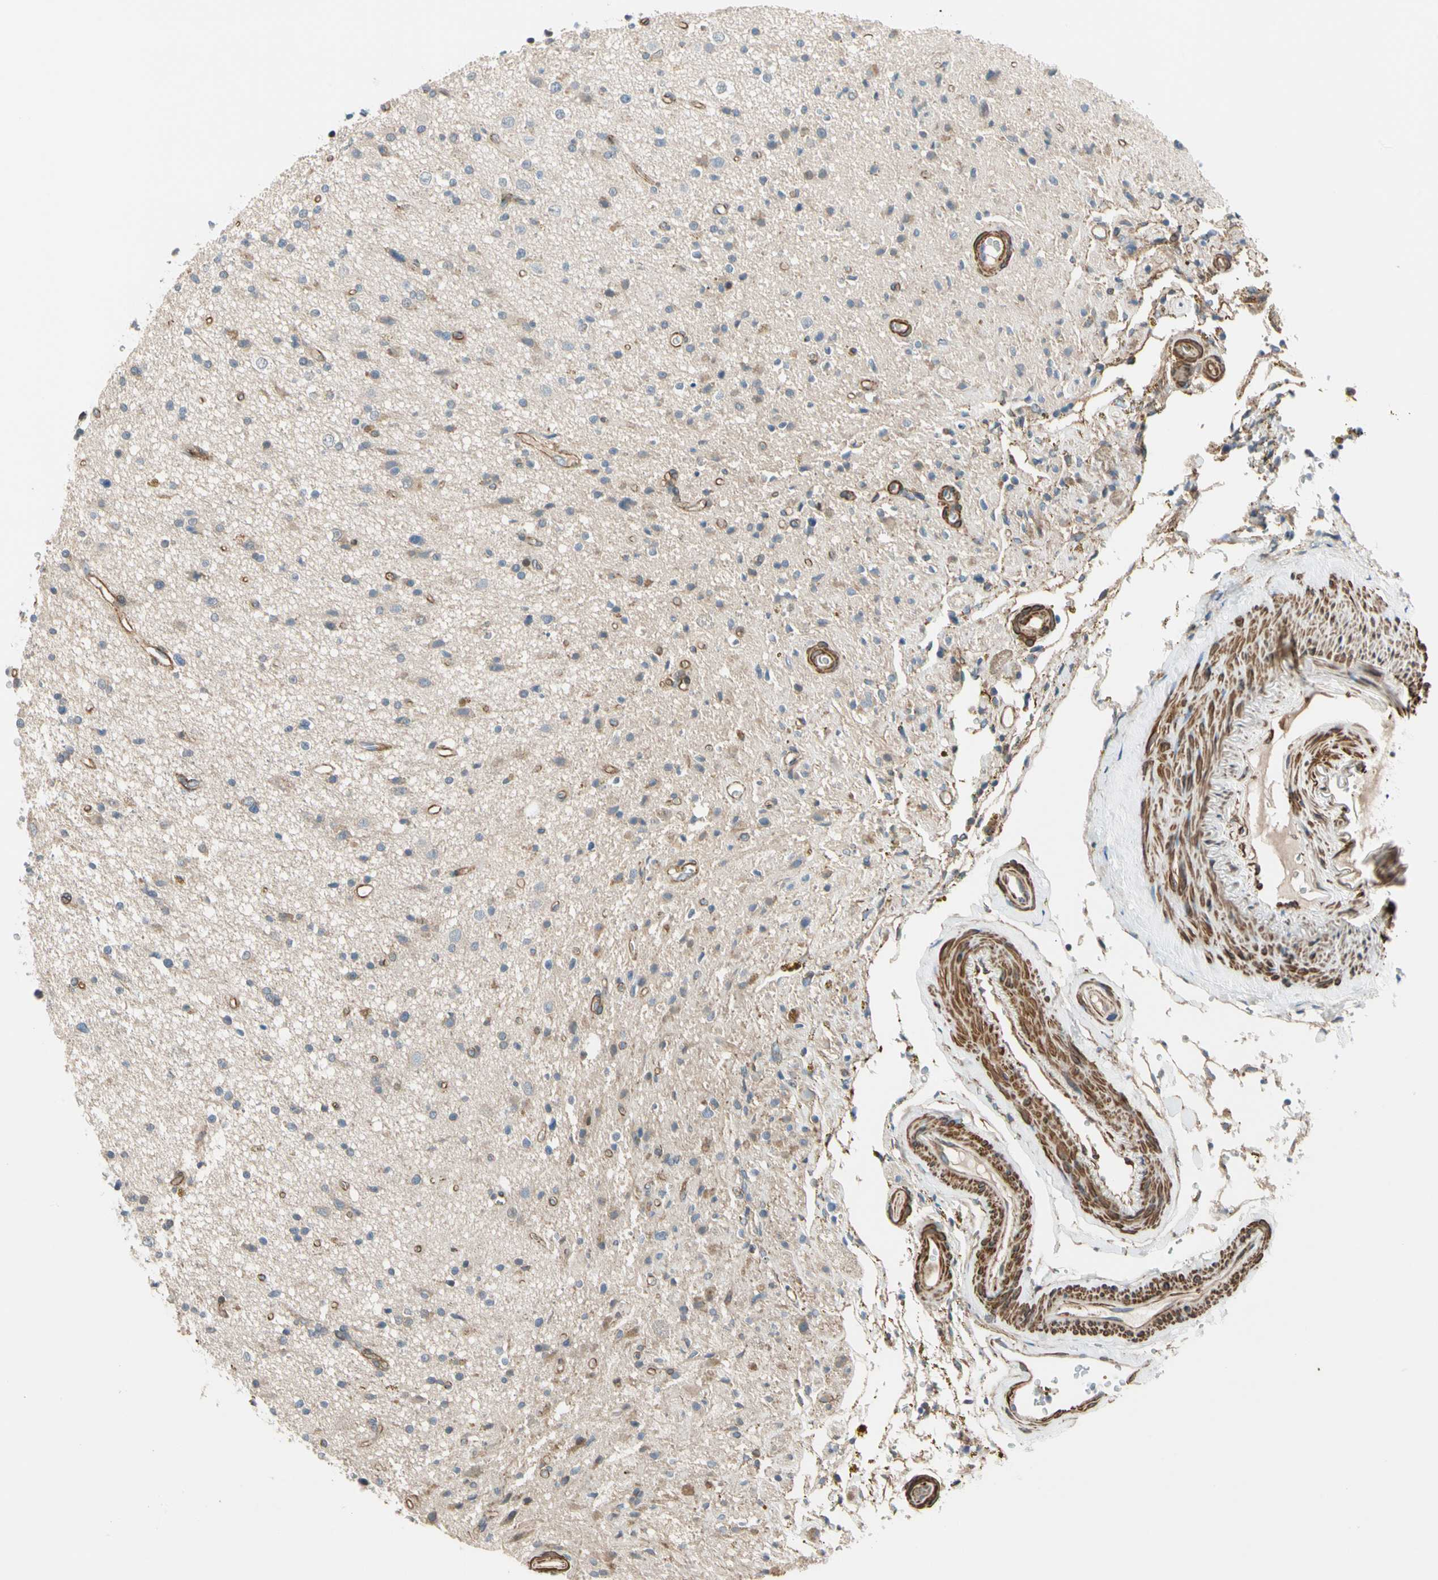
{"staining": {"intensity": "weak", "quantity": "25%-75%", "location": "cytoplasmic/membranous"}, "tissue": "glioma", "cell_type": "Tumor cells", "image_type": "cancer", "snomed": [{"axis": "morphology", "description": "Glioma, malignant, High grade"}, {"axis": "topography", "description": "Brain"}], "caption": "There is low levels of weak cytoplasmic/membranous positivity in tumor cells of malignant glioma (high-grade), as demonstrated by immunohistochemical staining (brown color).", "gene": "LIMK2", "patient": {"sex": "male", "age": 33}}